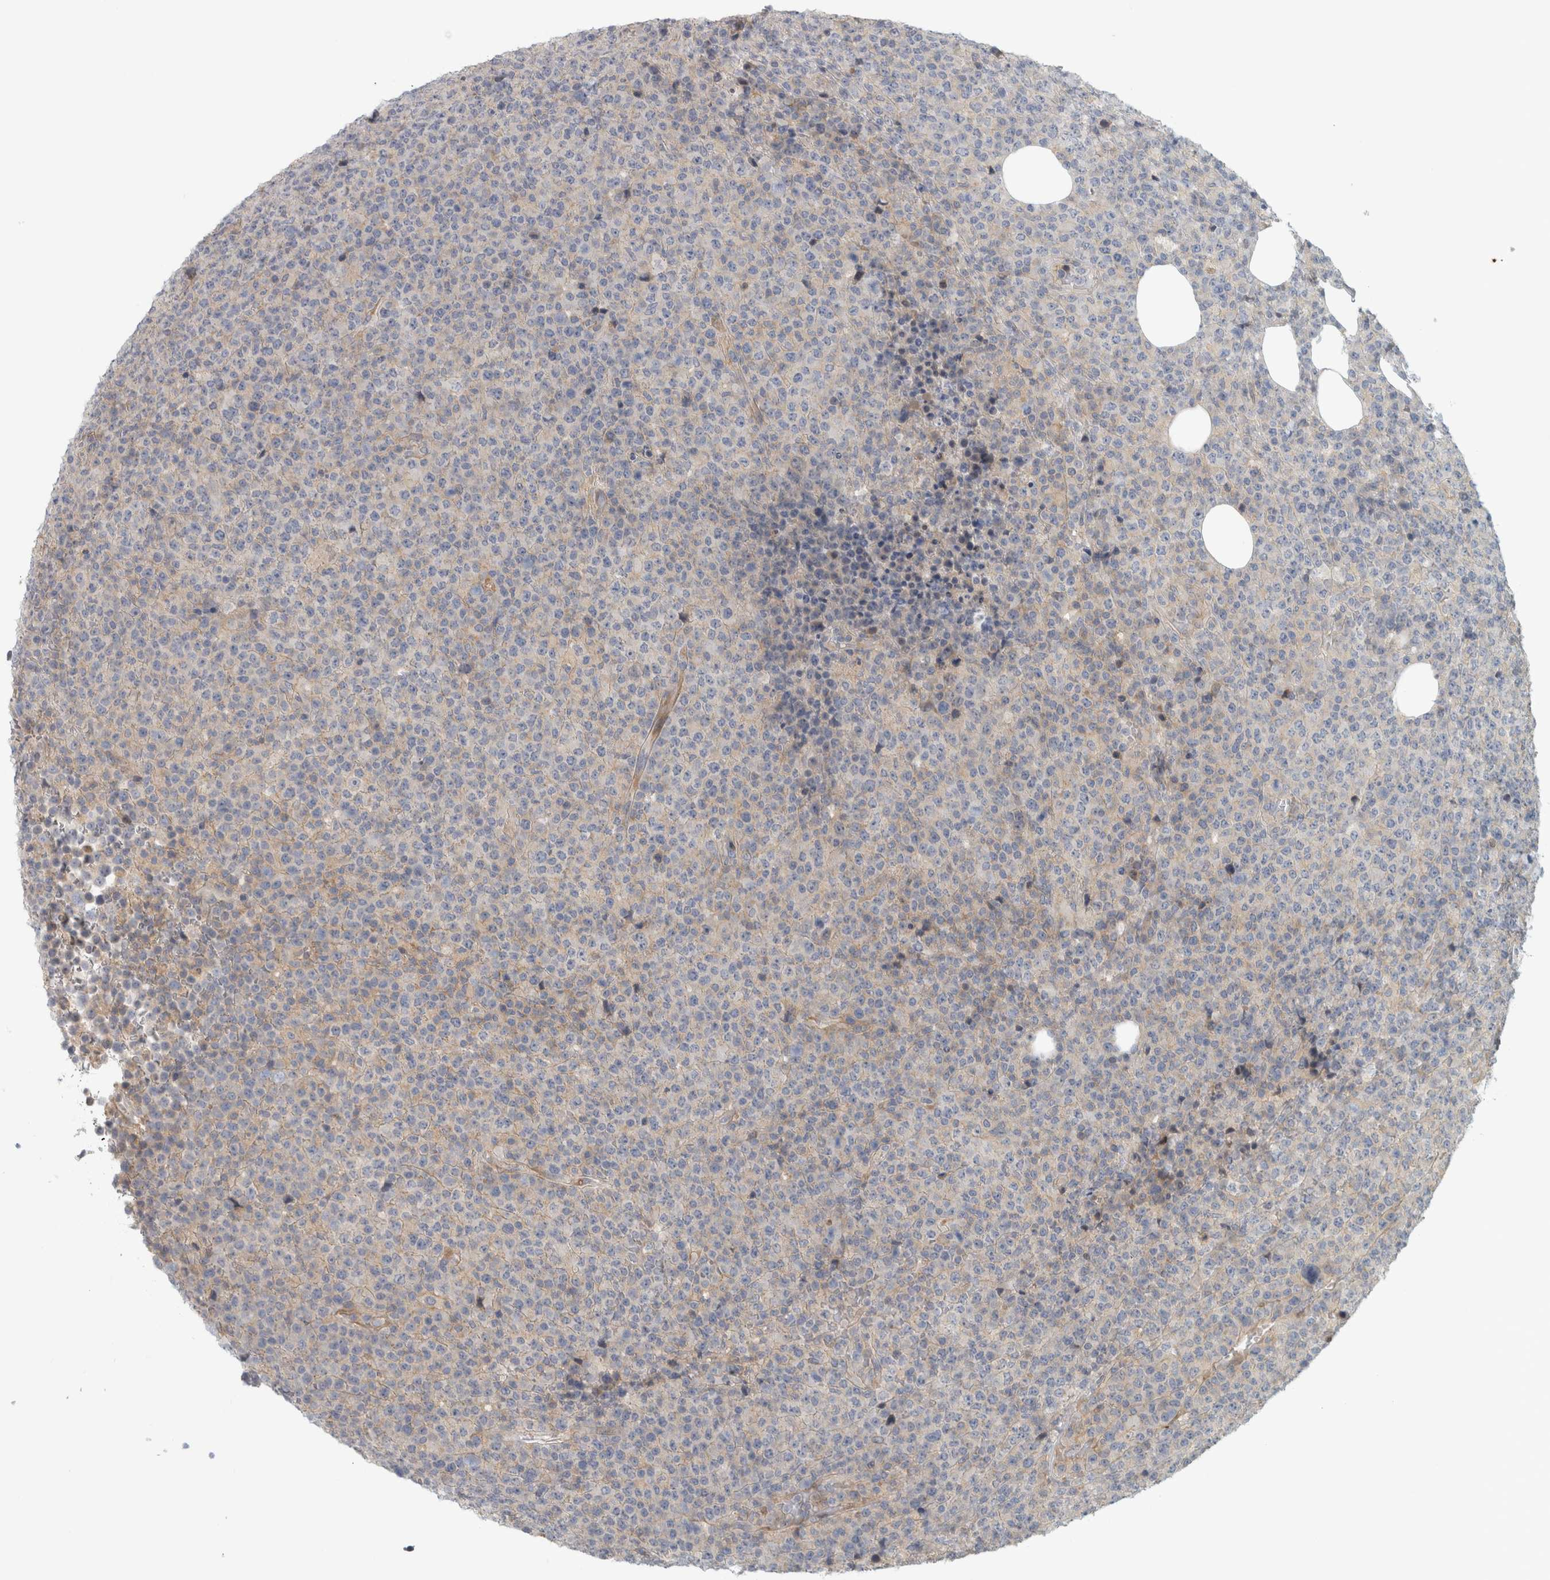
{"staining": {"intensity": "negative", "quantity": "none", "location": "none"}, "tissue": "lymphoma", "cell_type": "Tumor cells", "image_type": "cancer", "snomed": [{"axis": "morphology", "description": "Malignant lymphoma, non-Hodgkin's type, High grade"}, {"axis": "topography", "description": "Lymph node"}], "caption": "Human lymphoma stained for a protein using immunohistochemistry demonstrates no expression in tumor cells.", "gene": "ZNF804B", "patient": {"sex": "male", "age": 13}}